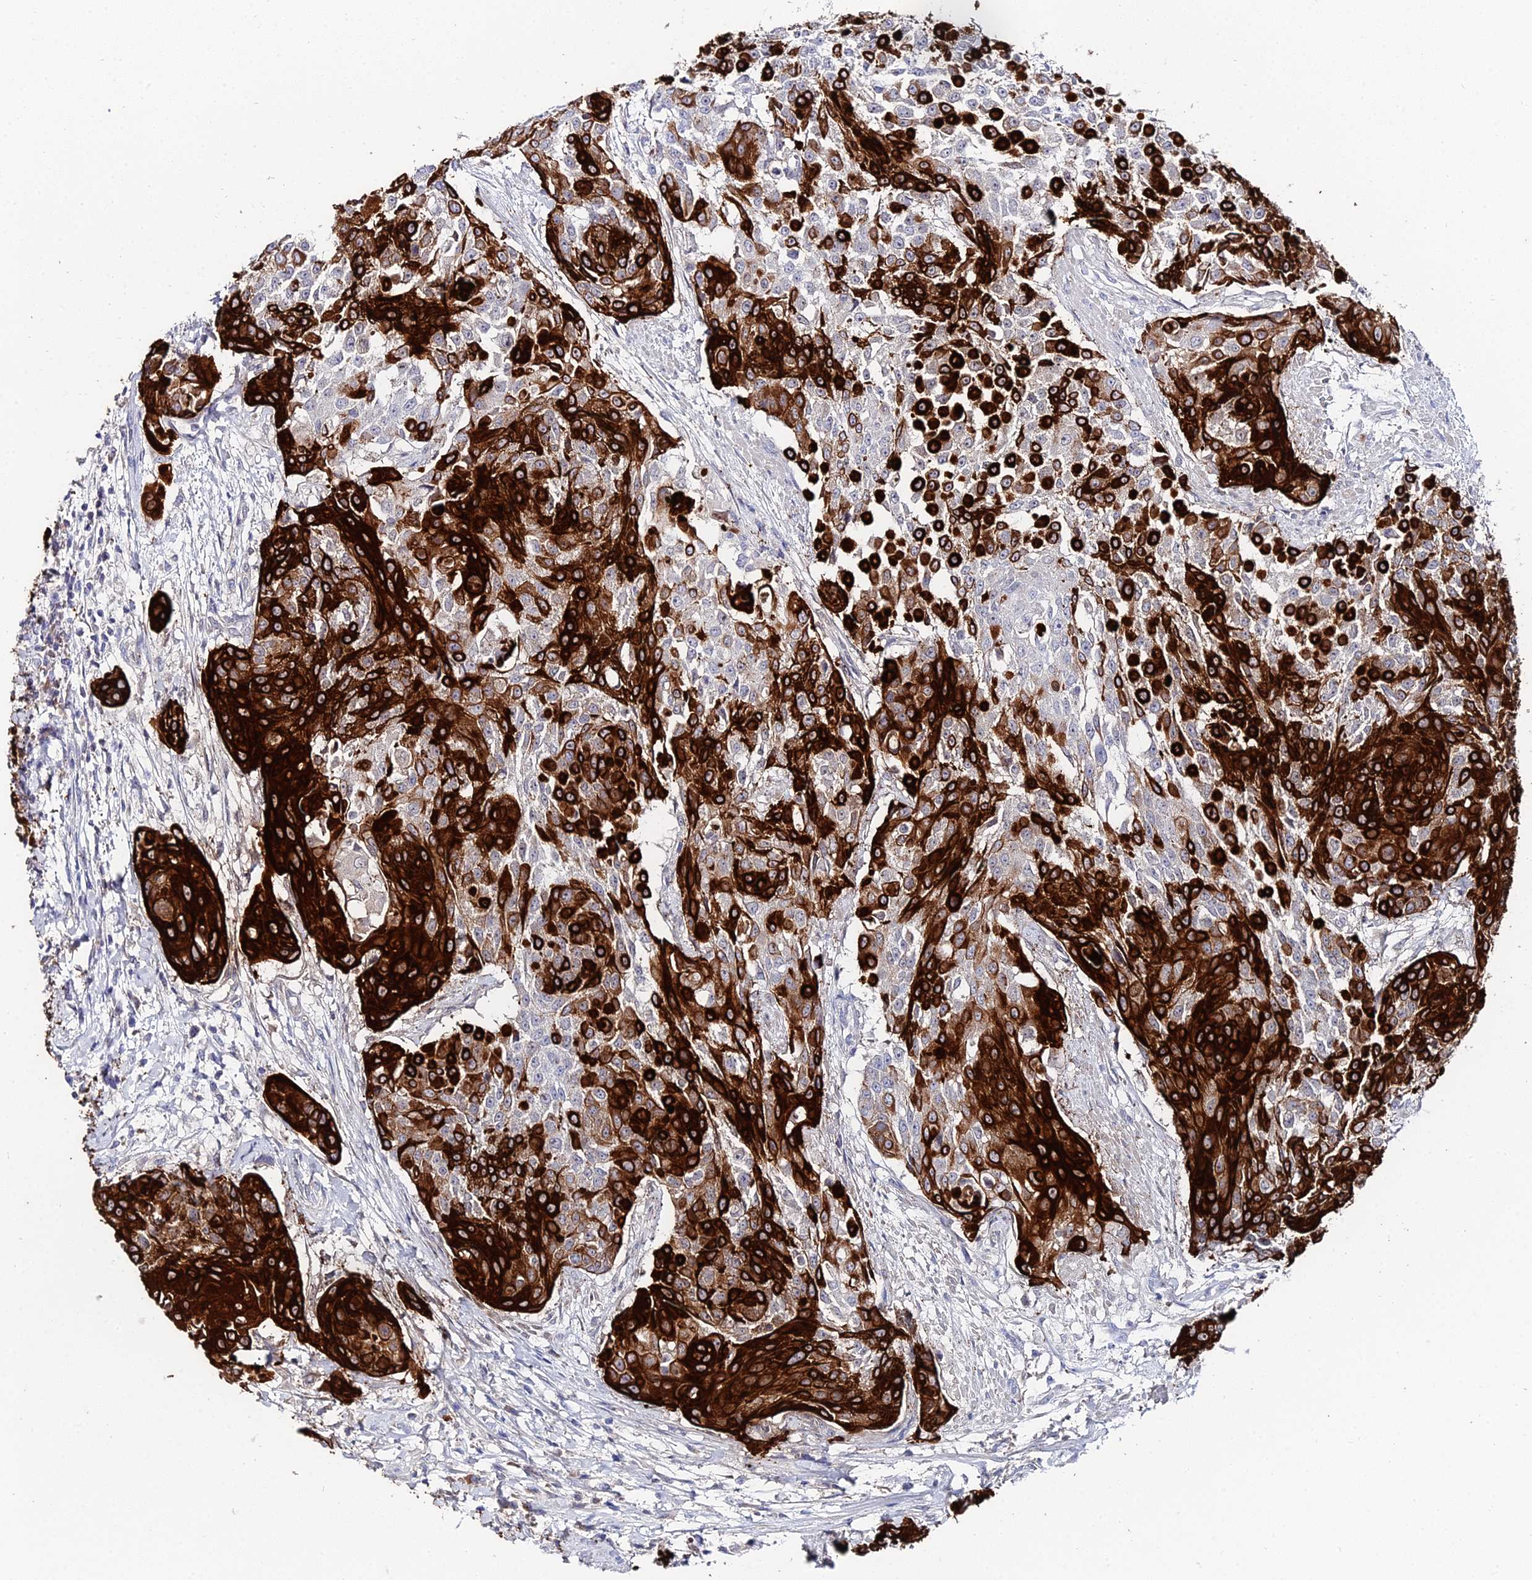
{"staining": {"intensity": "strong", "quantity": ">75%", "location": "cytoplasmic/membranous"}, "tissue": "urothelial cancer", "cell_type": "Tumor cells", "image_type": "cancer", "snomed": [{"axis": "morphology", "description": "Urothelial carcinoma, High grade"}, {"axis": "topography", "description": "Urinary bladder"}], "caption": "Immunohistochemical staining of human urothelial cancer displays high levels of strong cytoplasmic/membranous protein positivity in approximately >75% of tumor cells. (Stains: DAB (3,3'-diaminobenzidine) in brown, nuclei in blue, Microscopy: brightfield microscopy at high magnification).", "gene": "KRT17", "patient": {"sex": "female", "age": 63}}